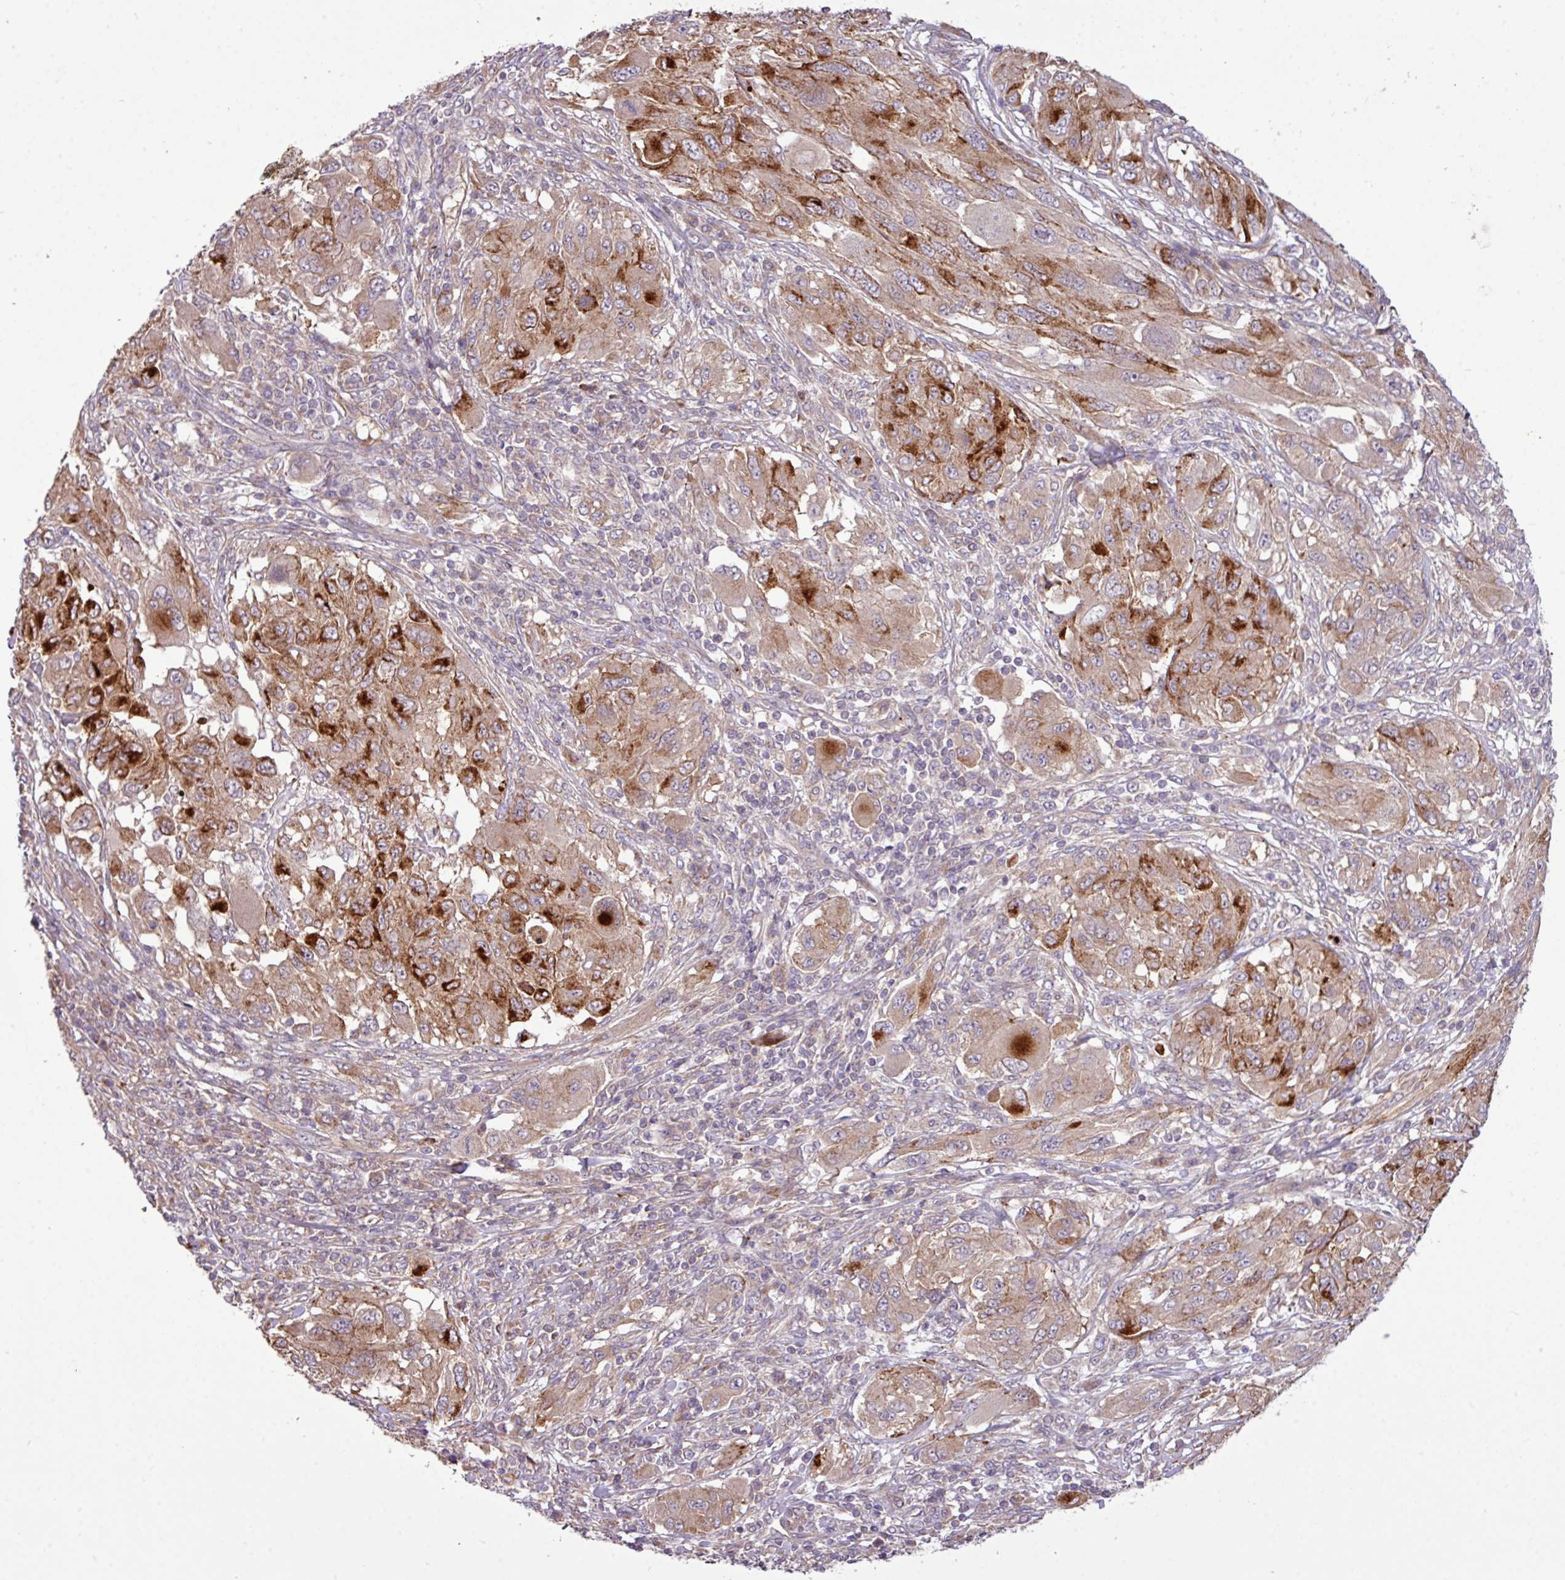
{"staining": {"intensity": "strong", "quantity": "25%-75%", "location": "cytoplasmic/membranous"}, "tissue": "melanoma", "cell_type": "Tumor cells", "image_type": "cancer", "snomed": [{"axis": "morphology", "description": "Malignant melanoma, NOS"}, {"axis": "topography", "description": "Skin"}], "caption": "Malignant melanoma tissue shows strong cytoplasmic/membranous expression in approximately 25%-75% of tumor cells", "gene": "XIAP", "patient": {"sex": "female", "age": 91}}